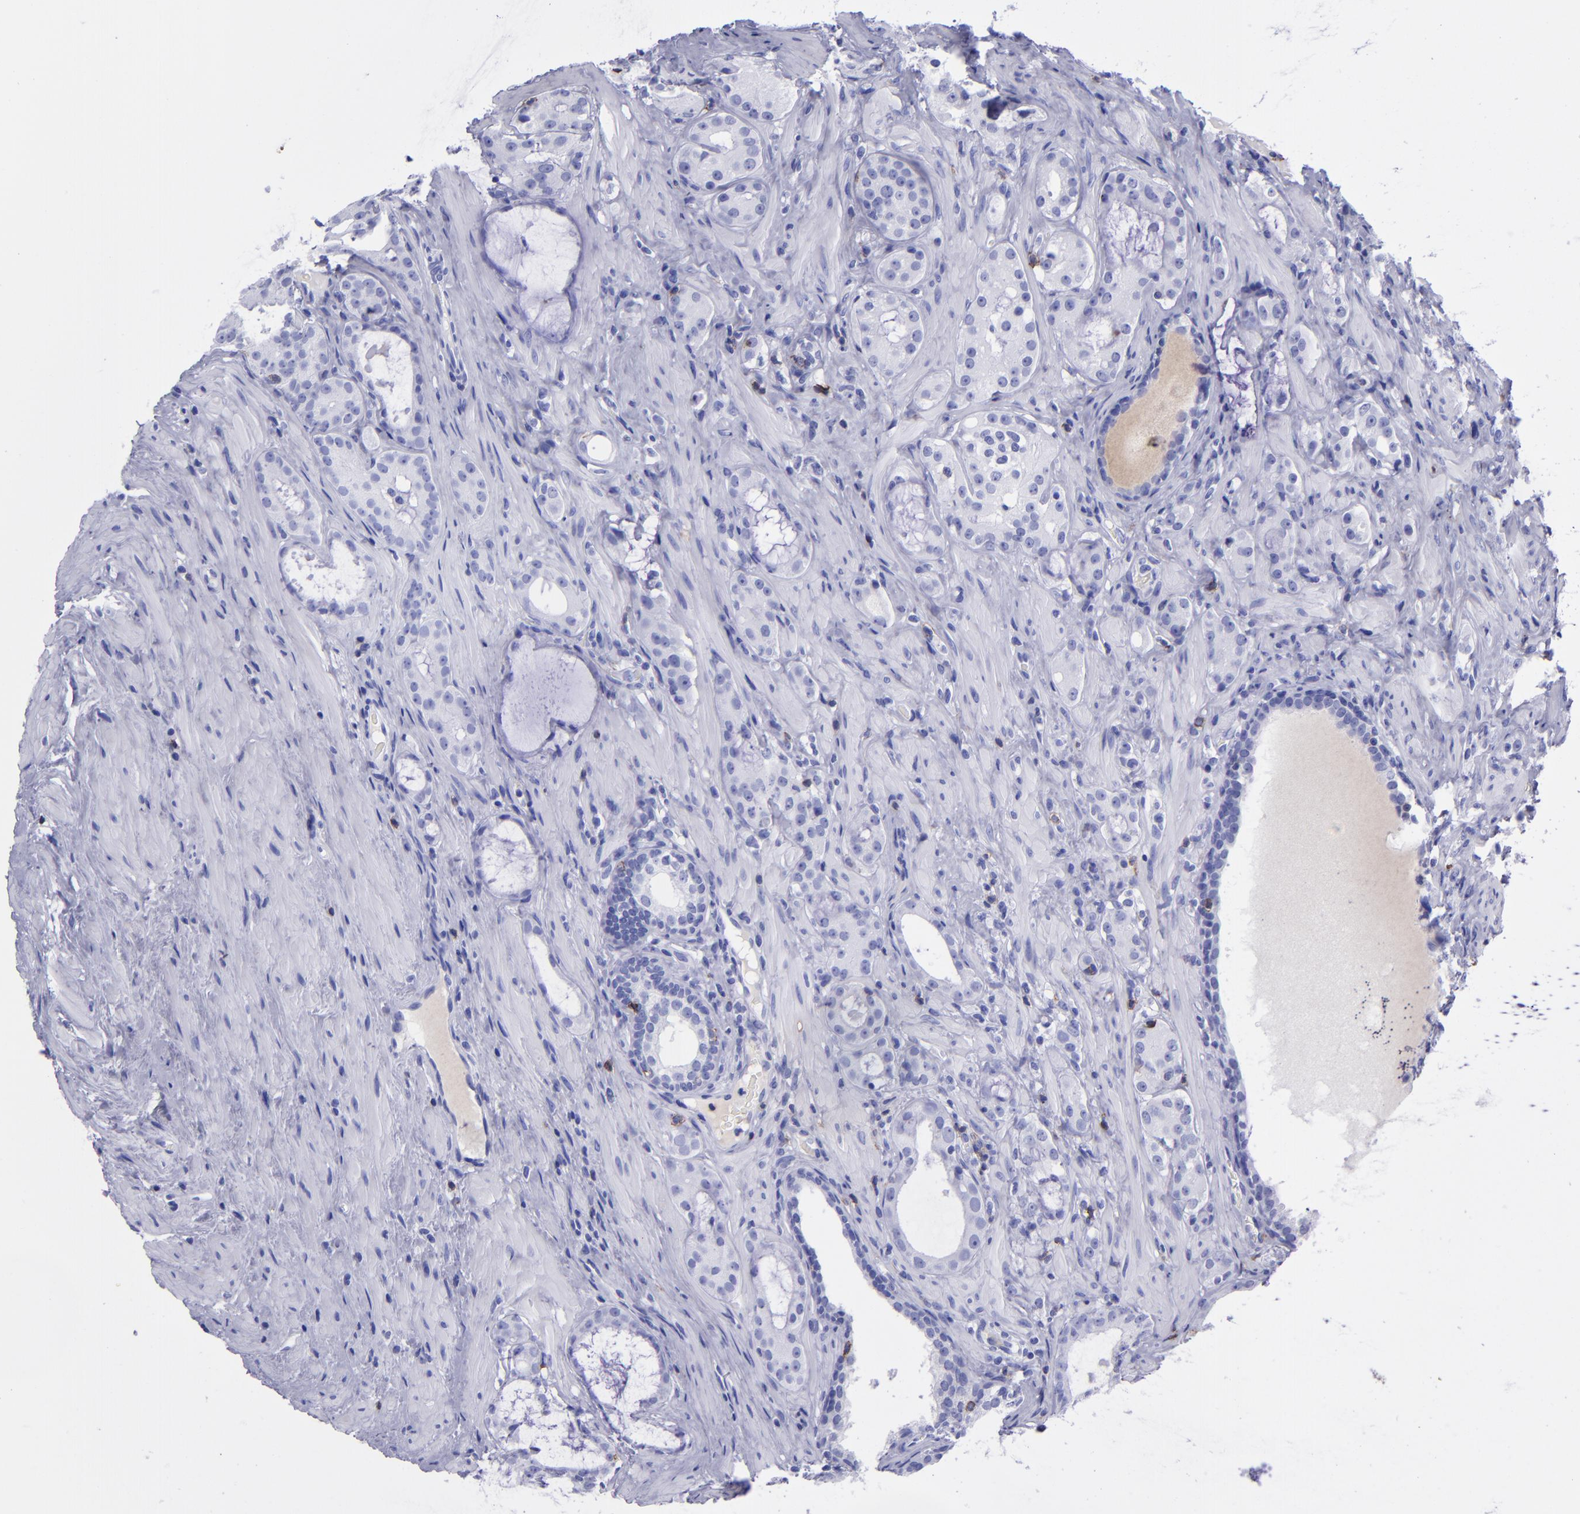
{"staining": {"intensity": "negative", "quantity": "none", "location": "none"}, "tissue": "prostate cancer", "cell_type": "Tumor cells", "image_type": "cancer", "snomed": [{"axis": "morphology", "description": "Adenocarcinoma, Medium grade"}, {"axis": "topography", "description": "Prostate"}], "caption": "Tumor cells show no significant expression in prostate cancer.", "gene": "CD6", "patient": {"sex": "male", "age": 73}}